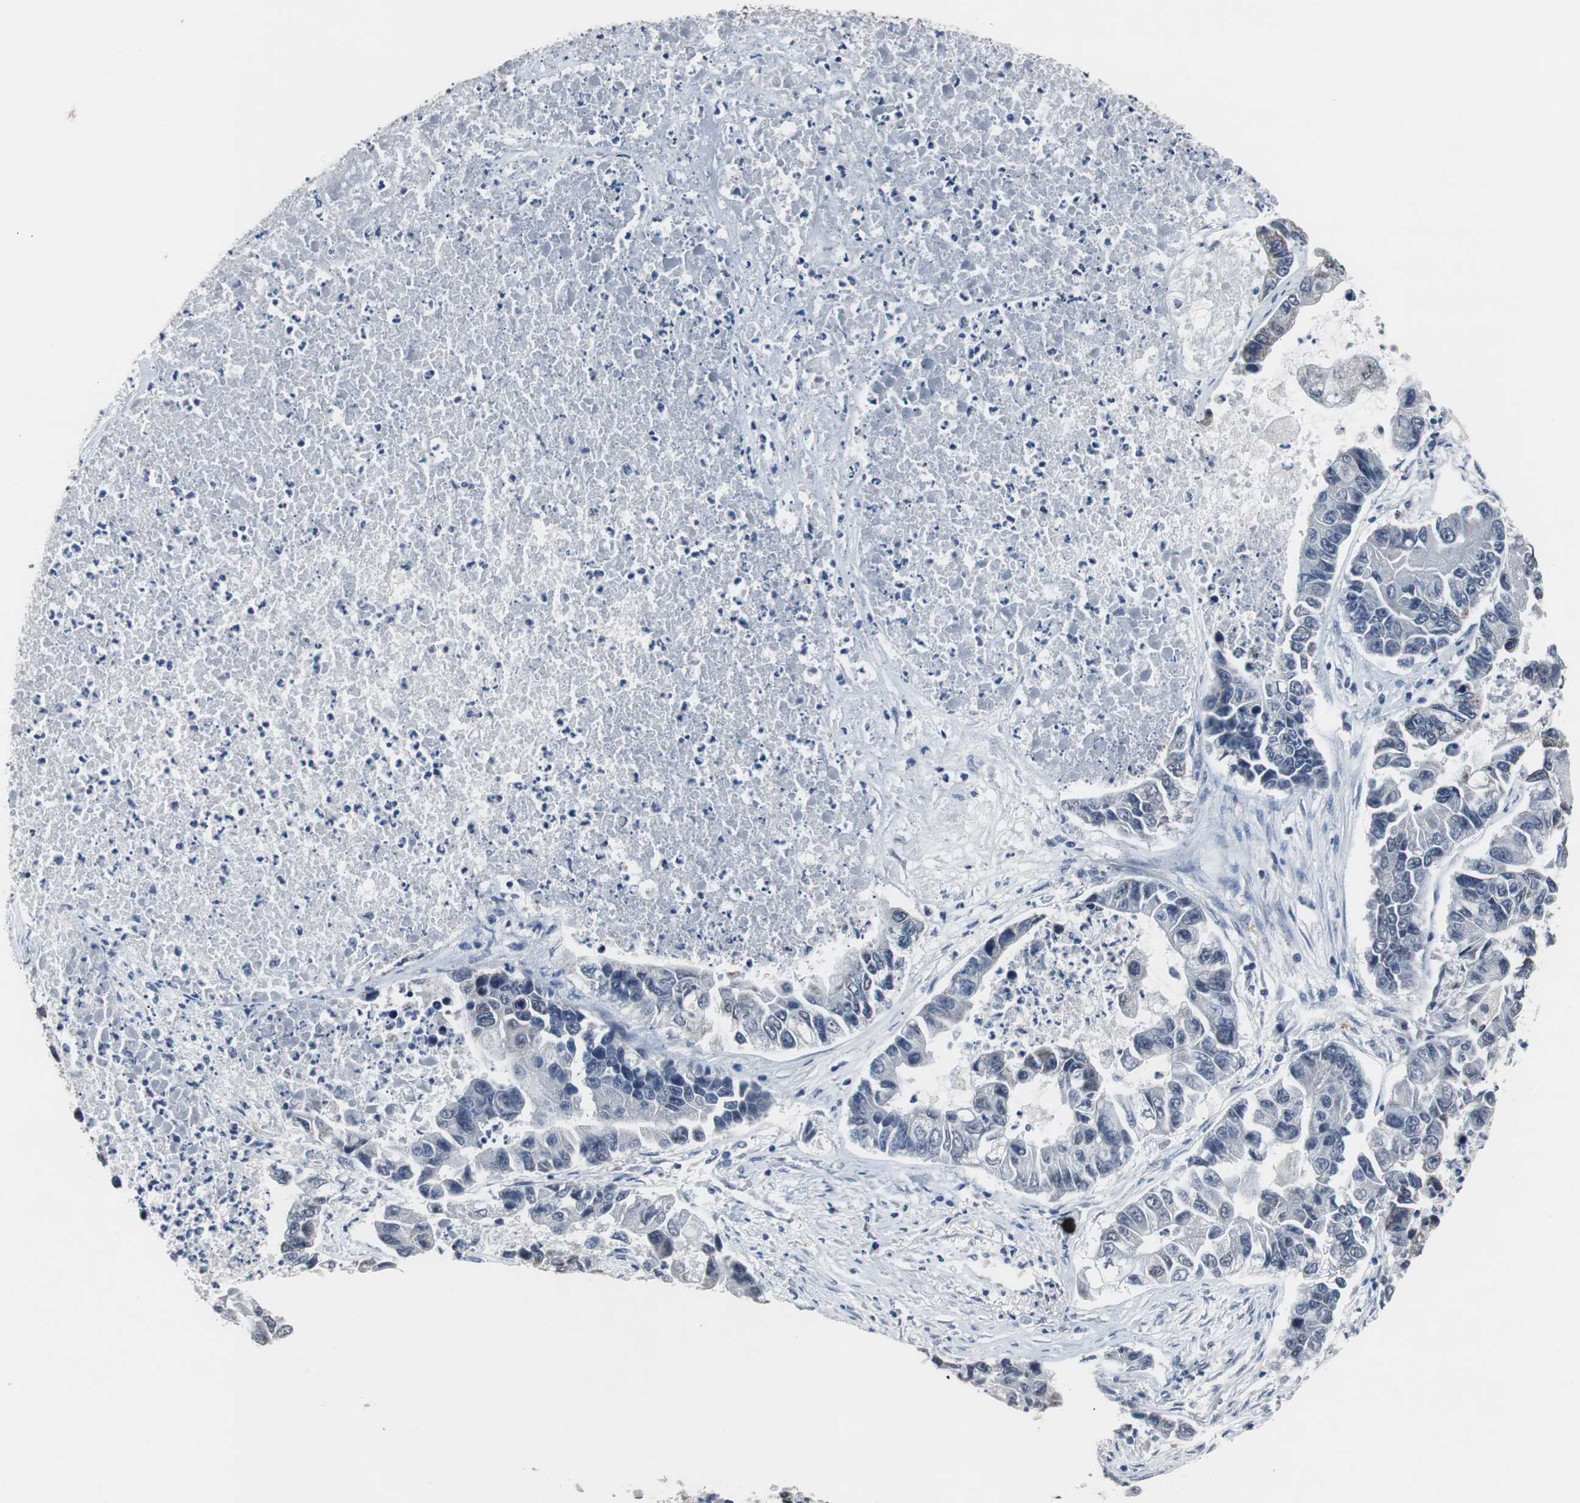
{"staining": {"intensity": "negative", "quantity": "none", "location": "none"}, "tissue": "lung cancer", "cell_type": "Tumor cells", "image_type": "cancer", "snomed": [{"axis": "morphology", "description": "Adenocarcinoma, NOS"}, {"axis": "topography", "description": "Lung"}], "caption": "This is a photomicrograph of immunohistochemistry staining of lung cancer, which shows no staining in tumor cells. (Immunohistochemistry (ihc), brightfield microscopy, high magnification).", "gene": "RBM47", "patient": {"sex": "female", "age": 51}}